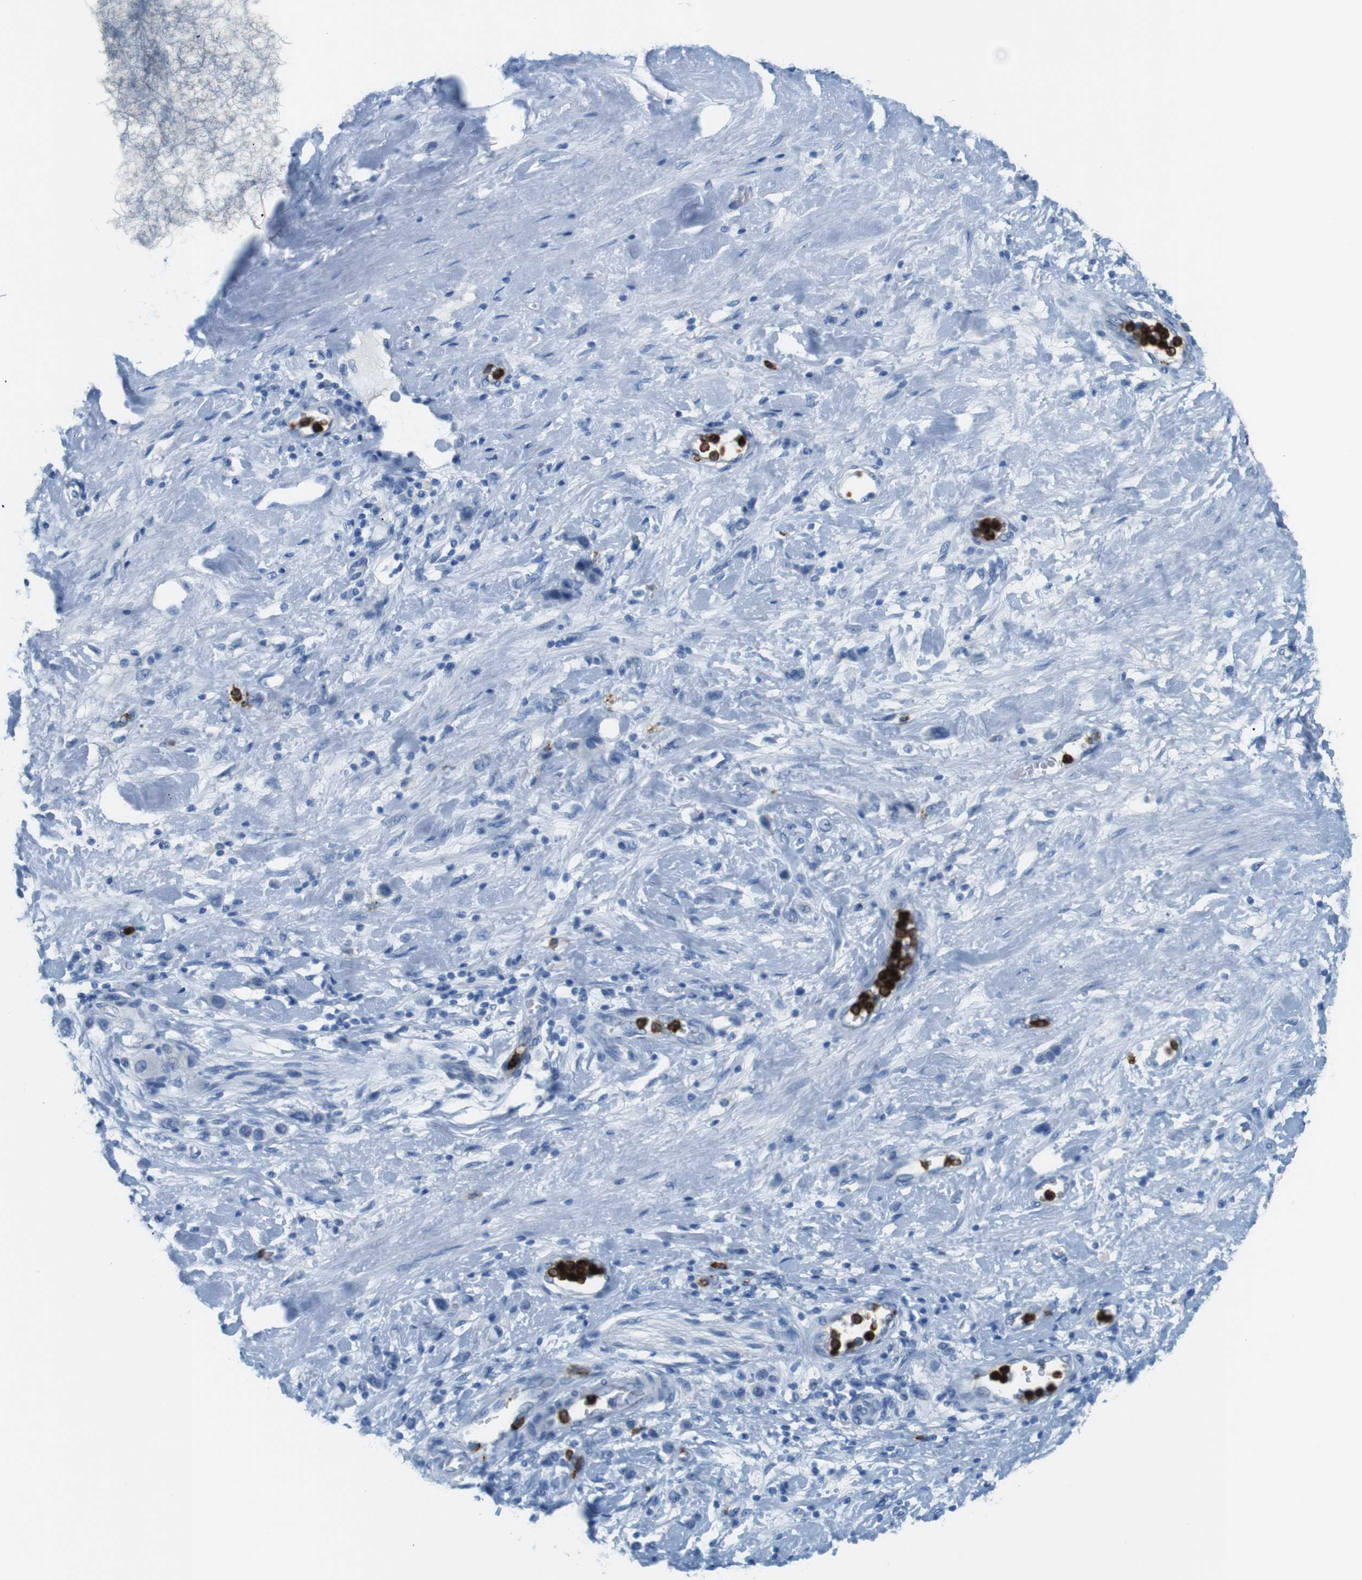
{"staining": {"intensity": "negative", "quantity": "none", "location": "none"}, "tissue": "stomach cancer", "cell_type": "Tumor cells", "image_type": "cancer", "snomed": [{"axis": "morphology", "description": "Normal tissue, NOS"}, {"axis": "morphology", "description": "Adenocarcinoma, NOS"}, {"axis": "morphology", "description": "Adenocarcinoma, High grade"}, {"axis": "topography", "description": "Stomach, upper"}, {"axis": "topography", "description": "Stomach"}], "caption": "Immunohistochemistry image of human stomach cancer (adenocarcinoma (high-grade)) stained for a protein (brown), which reveals no positivity in tumor cells. Brightfield microscopy of immunohistochemistry stained with DAB (3,3'-diaminobenzidine) (brown) and hematoxylin (blue), captured at high magnification.", "gene": "MCEMP1", "patient": {"sex": "female", "age": 65}}